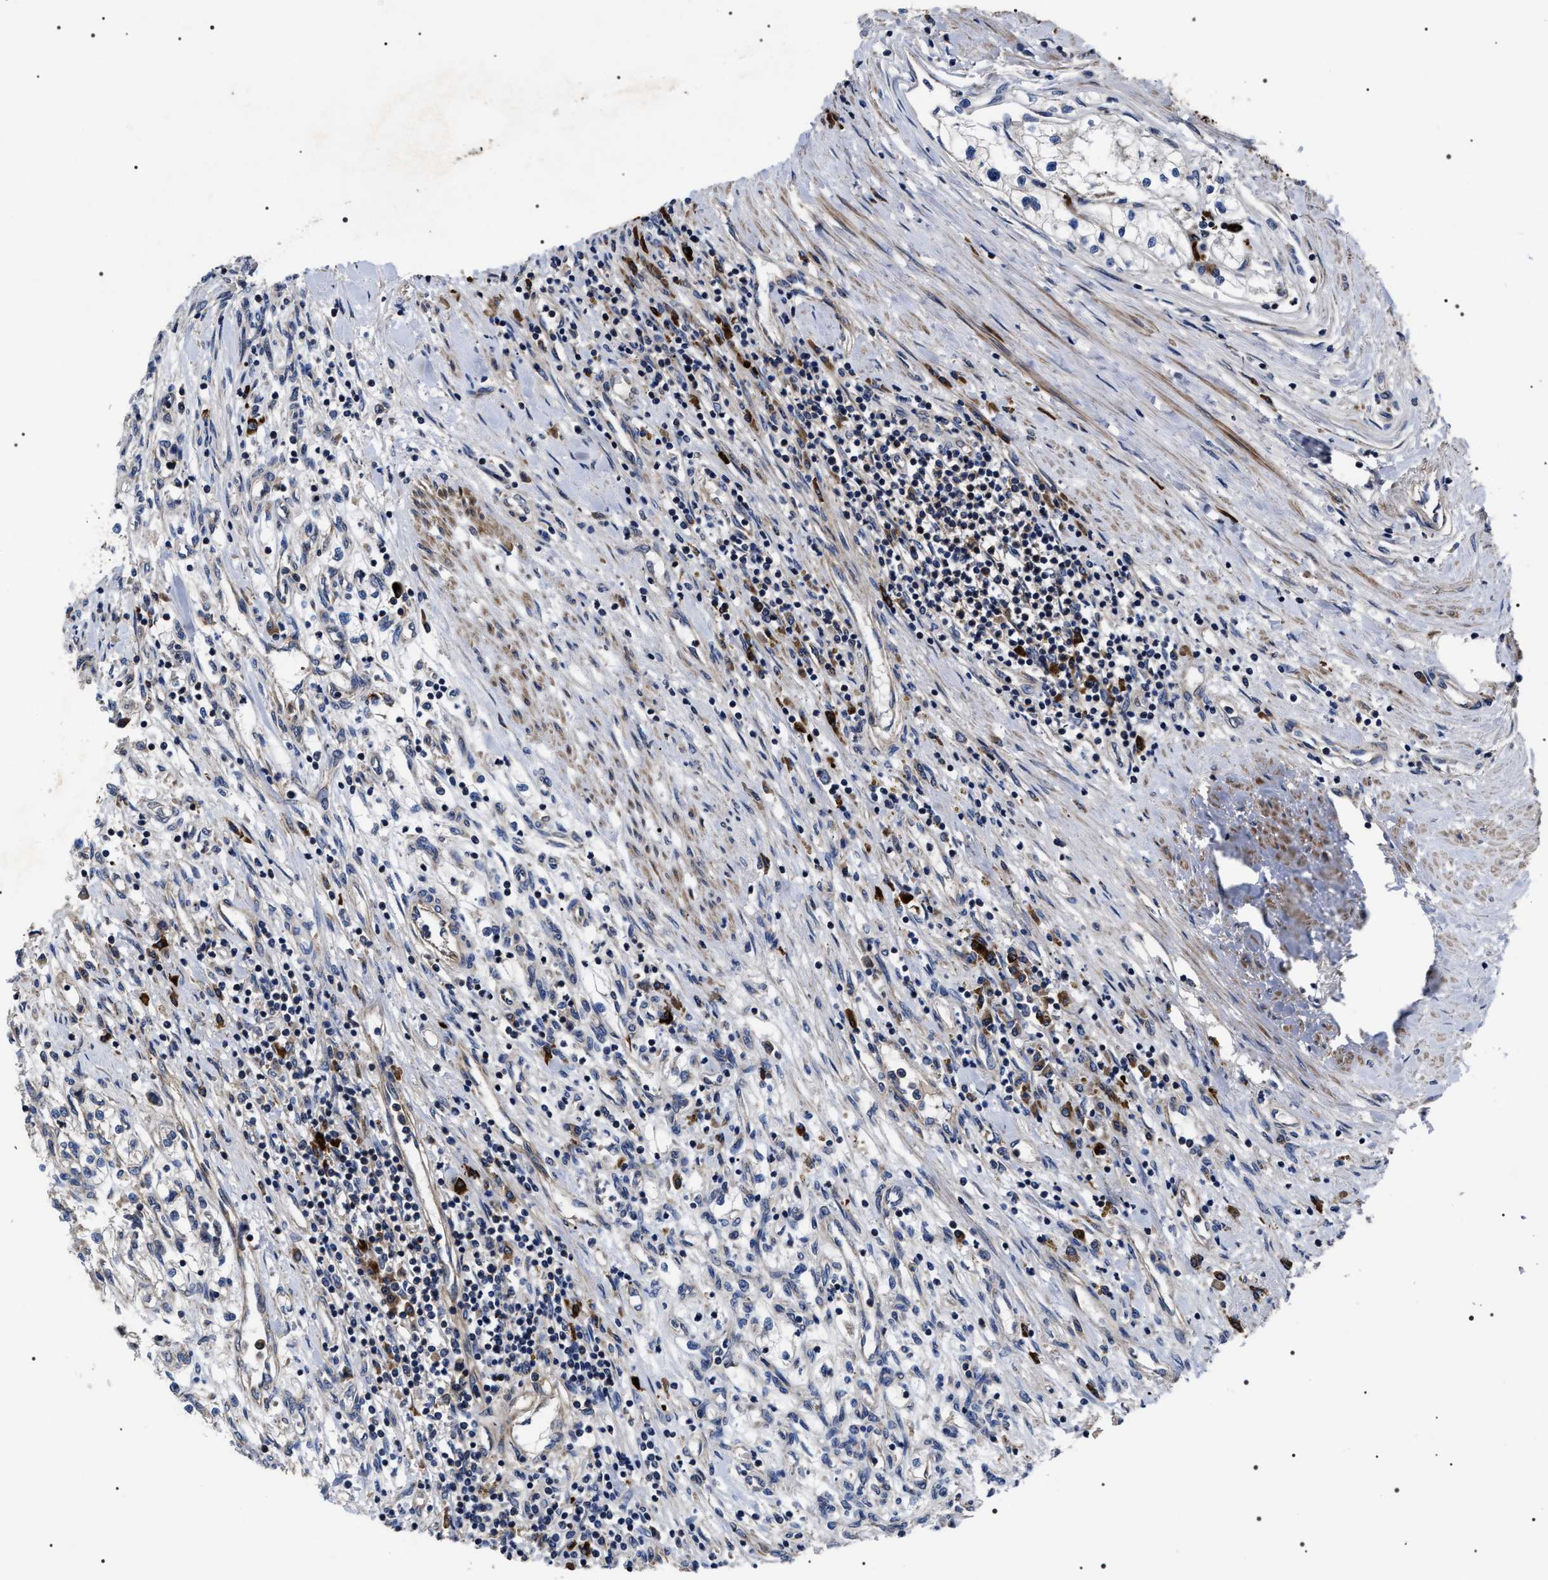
{"staining": {"intensity": "negative", "quantity": "none", "location": "none"}, "tissue": "renal cancer", "cell_type": "Tumor cells", "image_type": "cancer", "snomed": [{"axis": "morphology", "description": "Adenocarcinoma, NOS"}, {"axis": "topography", "description": "Kidney"}], "caption": "High power microscopy histopathology image of an immunohistochemistry image of adenocarcinoma (renal), revealing no significant expression in tumor cells. (DAB (3,3'-diaminobenzidine) IHC with hematoxylin counter stain).", "gene": "MIS18A", "patient": {"sex": "male", "age": 68}}